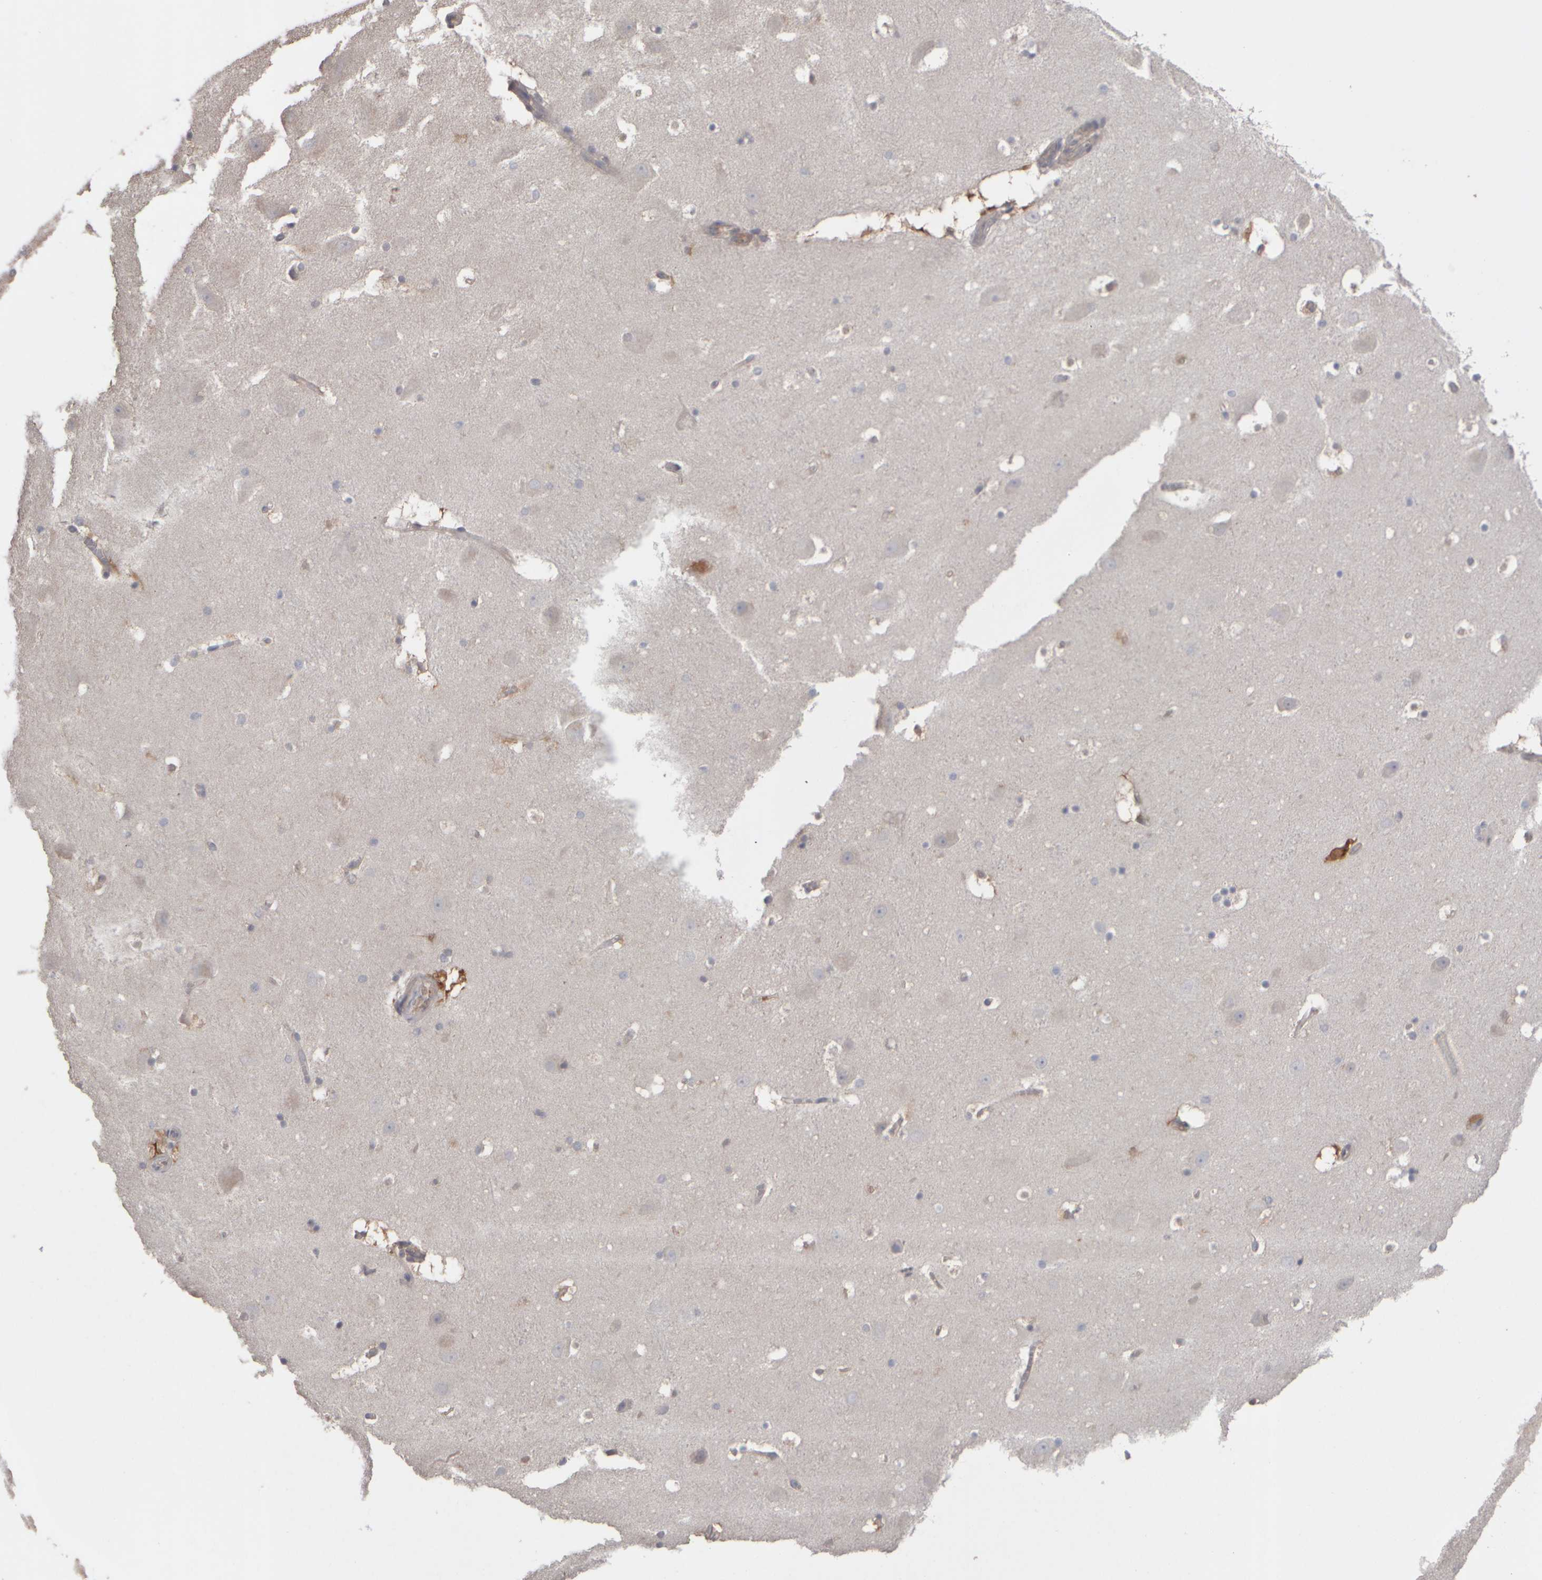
{"staining": {"intensity": "negative", "quantity": "none", "location": "none"}, "tissue": "hippocampus", "cell_type": "Glial cells", "image_type": "normal", "snomed": [{"axis": "morphology", "description": "Normal tissue, NOS"}, {"axis": "topography", "description": "Hippocampus"}], "caption": "Immunohistochemistry of normal human hippocampus shows no expression in glial cells.", "gene": "EPHX2", "patient": {"sex": "male", "age": 45}}